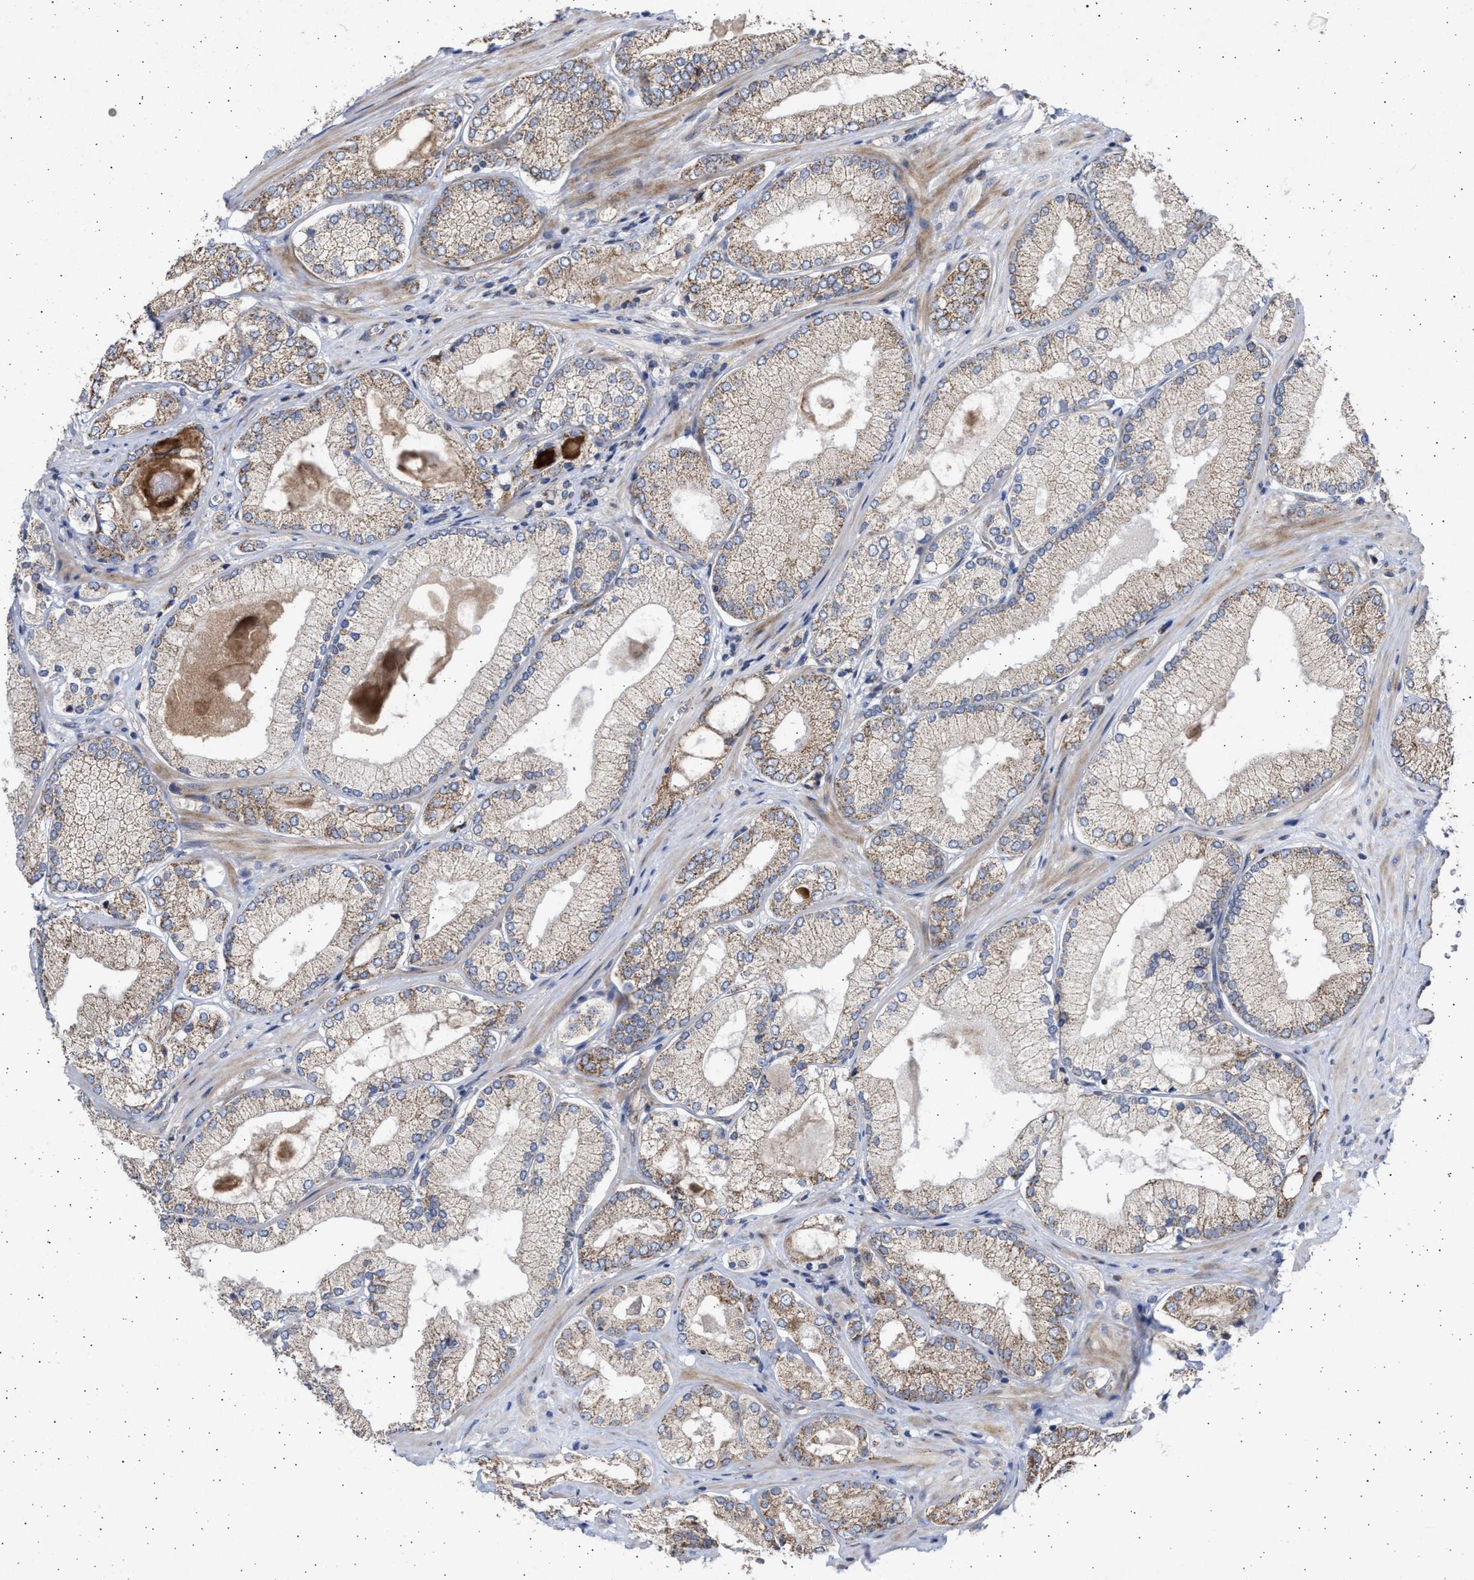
{"staining": {"intensity": "weak", "quantity": ">75%", "location": "cytoplasmic/membranous"}, "tissue": "prostate cancer", "cell_type": "Tumor cells", "image_type": "cancer", "snomed": [{"axis": "morphology", "description": "Adenocarcinoma, Low grade"}, {"axis": "topography", "description": "Prostate"}], "caption": "IHC micrograph of human prostate cancer (adenocarcinoma (low-grade)) stained for a protein (brown), which displays low levels of weak cytoplasmic/membranous expression in approximately >75% of tumor cells.", "gene": "TTC19", "patient": {"sex": "male", "age": 65}}